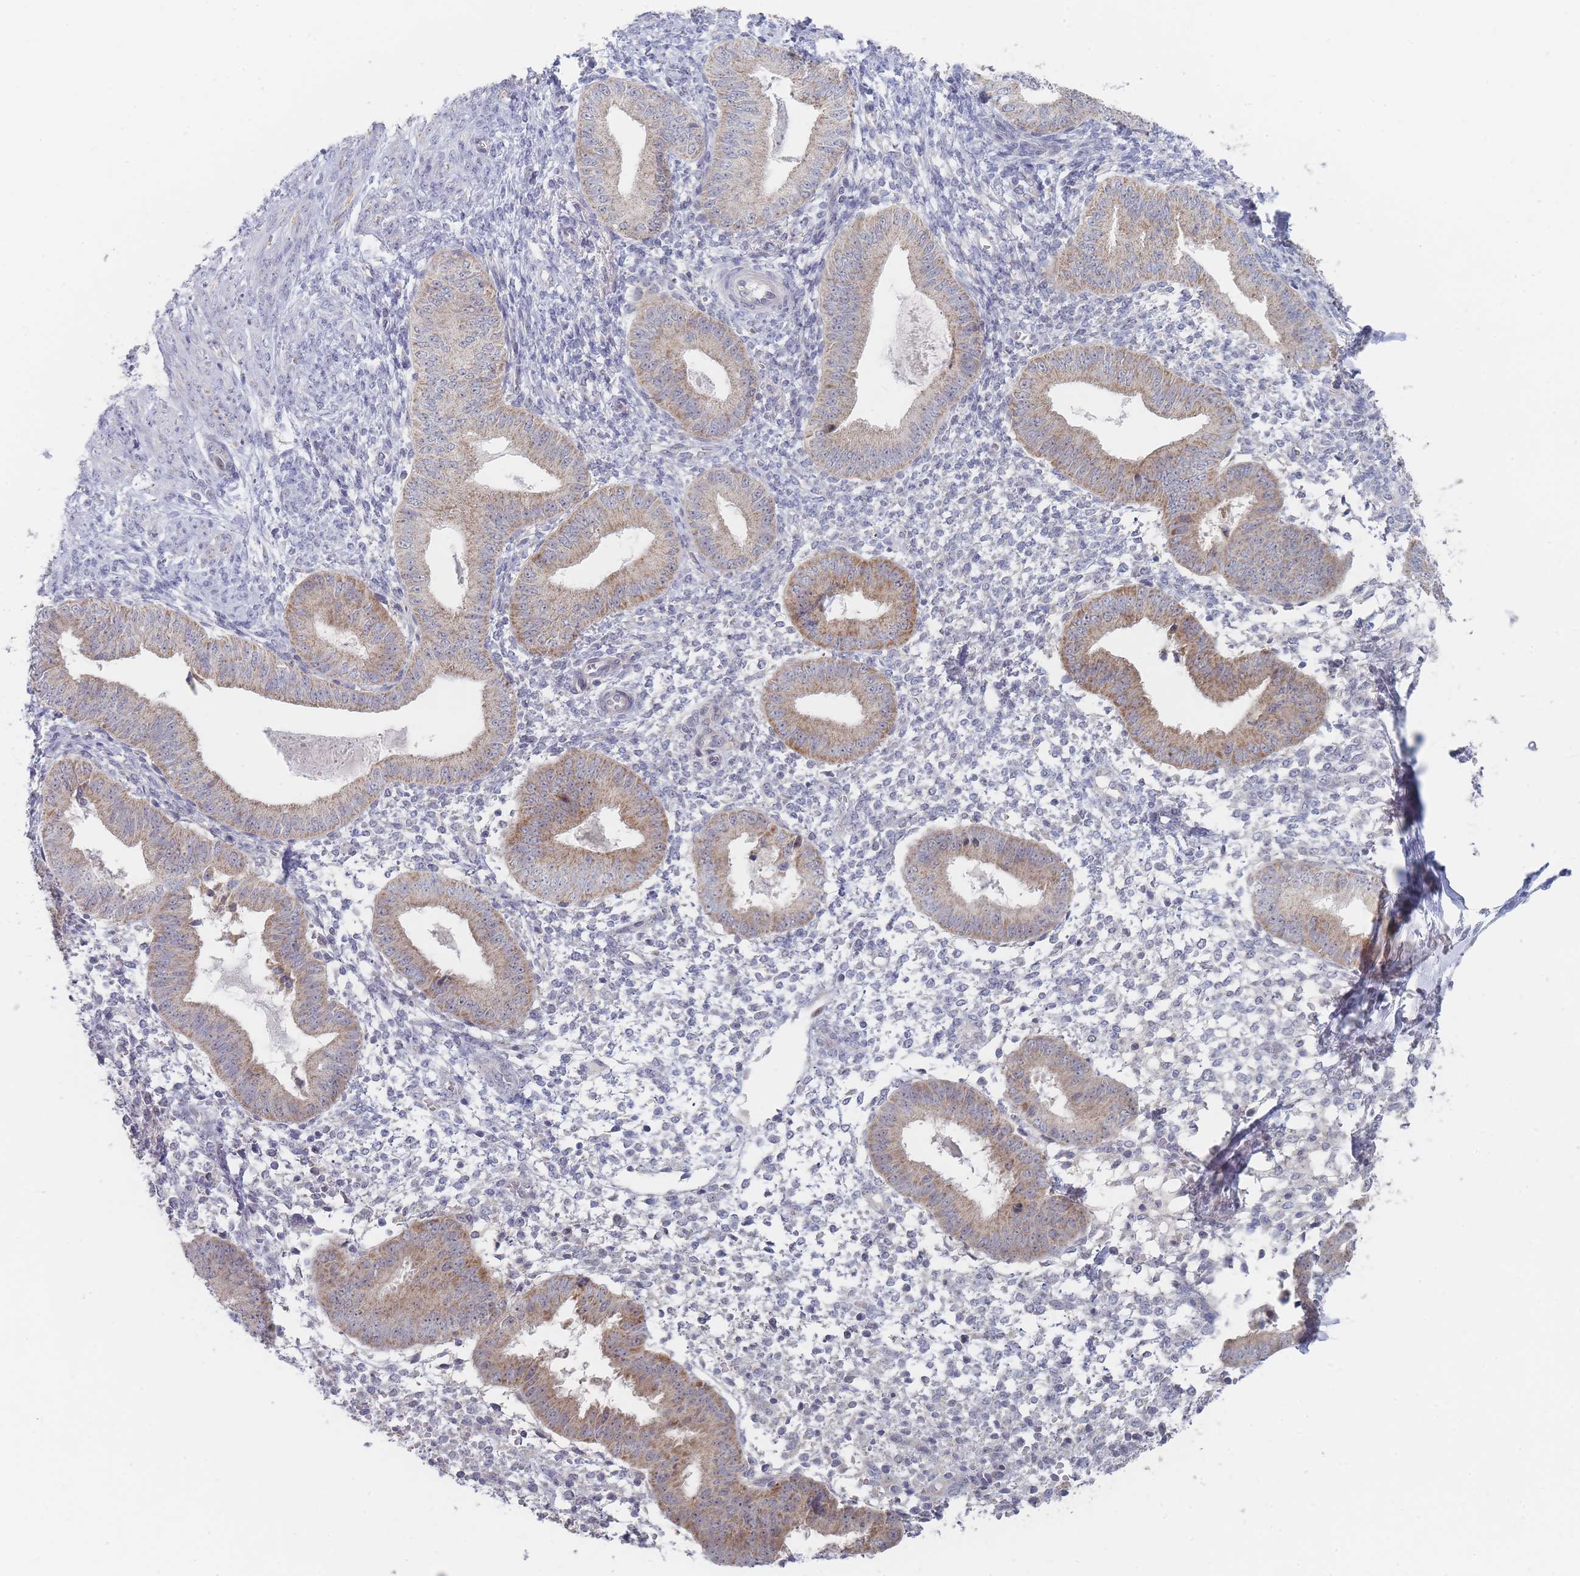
{"staining": {"intensity": "negative", "quantity": "none", "location": "none"}, "tissue": "endometrium", "cell_type": "Cells in endometrial stroma", "image_type": "normal", "snomed": [{"axis": "morphology", "description": "Normal tissue, NOS"}, {"axis": "topography", "description": "Endometrium"}], "caption": "Immunohistochemistry (IHC) of normal endometrium demonstrates no staining in cells in endometrial stroma.", "gene": "RNF8", "patient": {"sex": "female", "age": 49}}